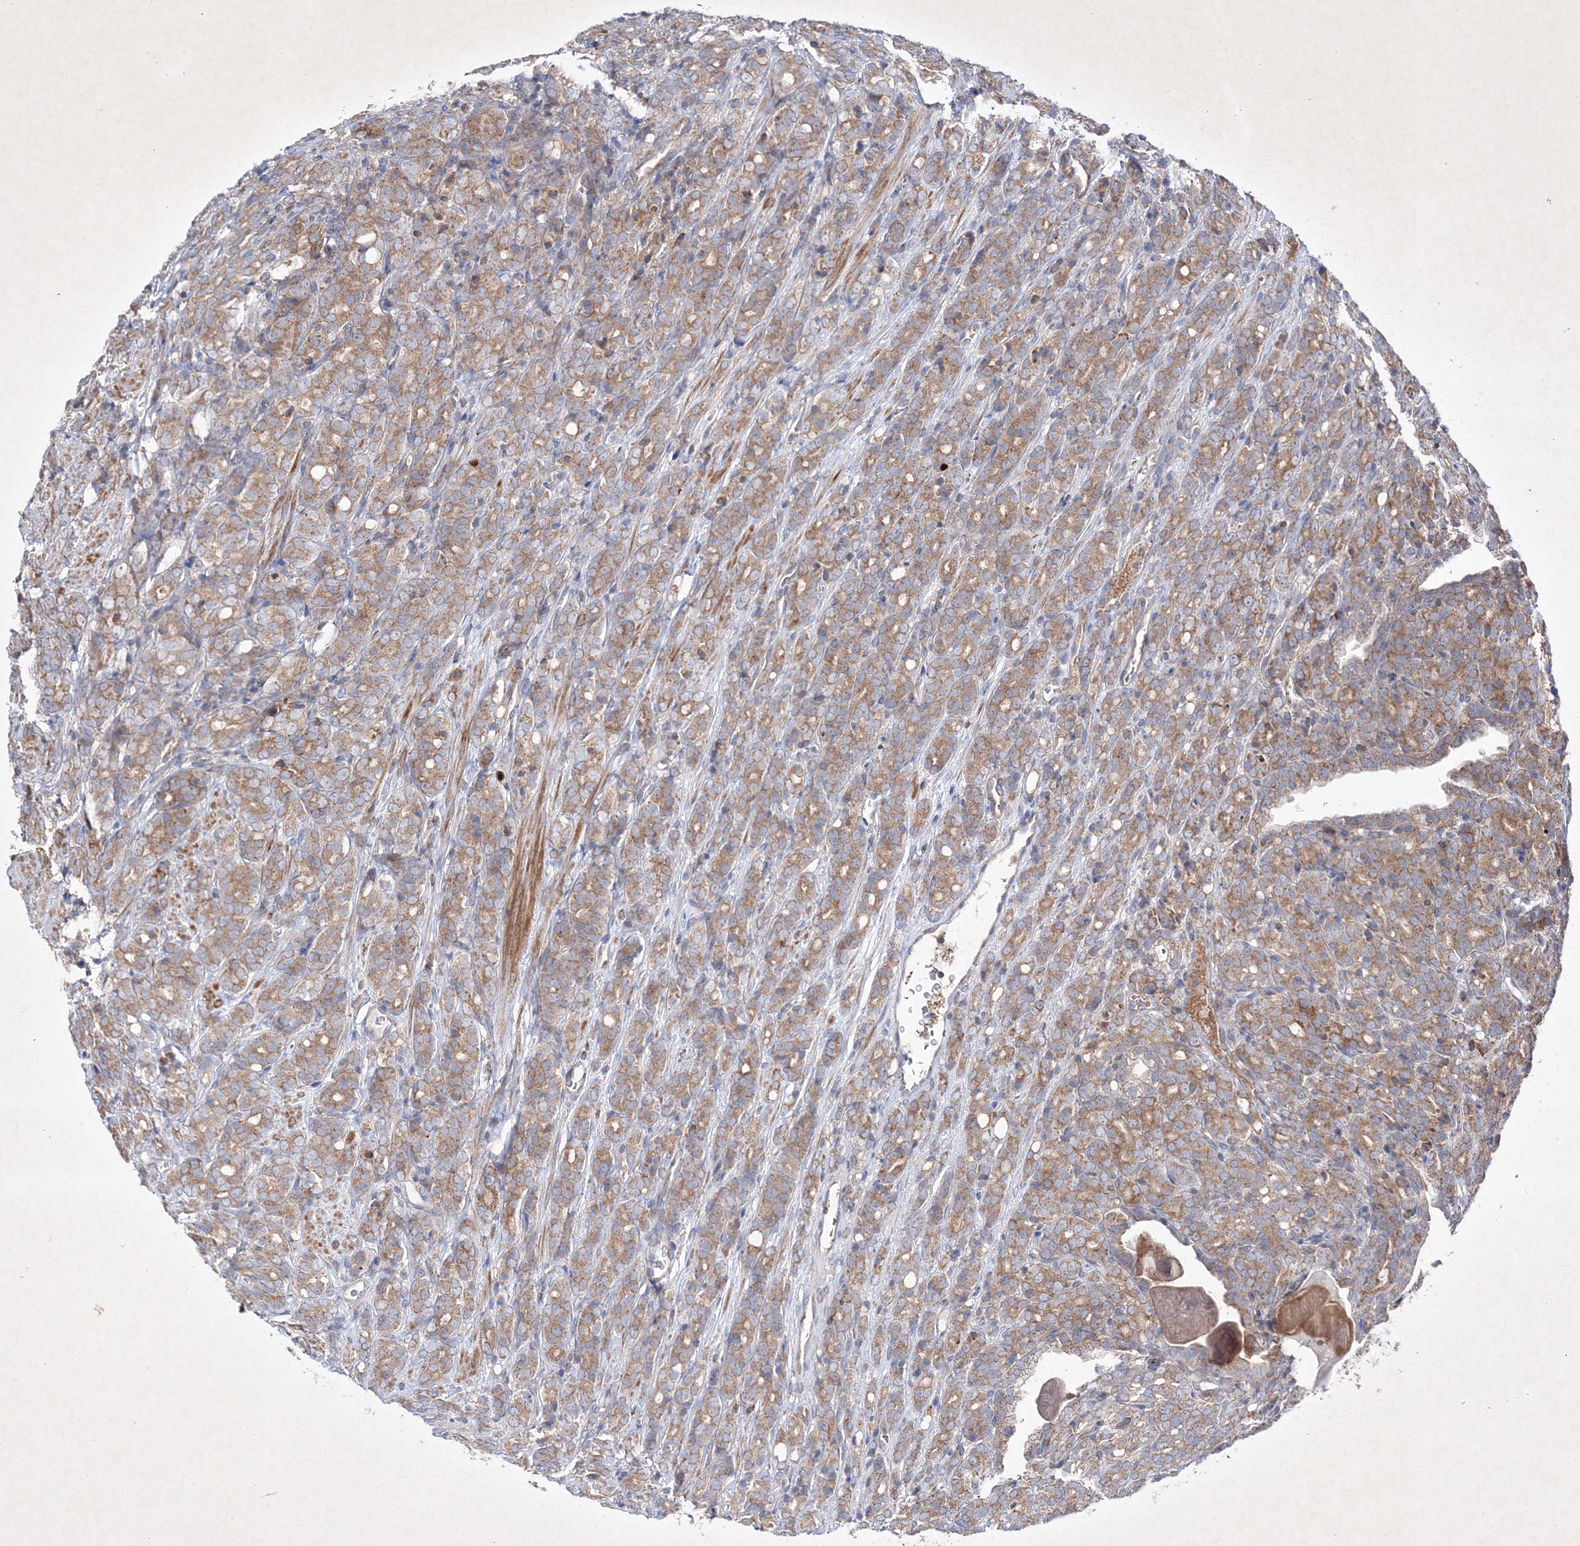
{"staining": {"intensity": "moderate", "quantity": ">75%", "location": "cytoplasmic/membranous"}, "tissue": "prostate cancer", "cell_type": "Tumor cells", "image_type": "cancer", "snomed": [{"axis": "morphology", "description": "Adenocarcinoma, High grade"}, {"axis": "topography", "description": "Prostate"}], "caption": "This photomicrograph displays IHC staining of human prostate adenocarcinoma (high-grade), with medium moderate cytoplasmic/membranous expression in approximately >75% of tumor cells.", "gene": "OPA1", "patient": {"sex": "male", "age": 62}}